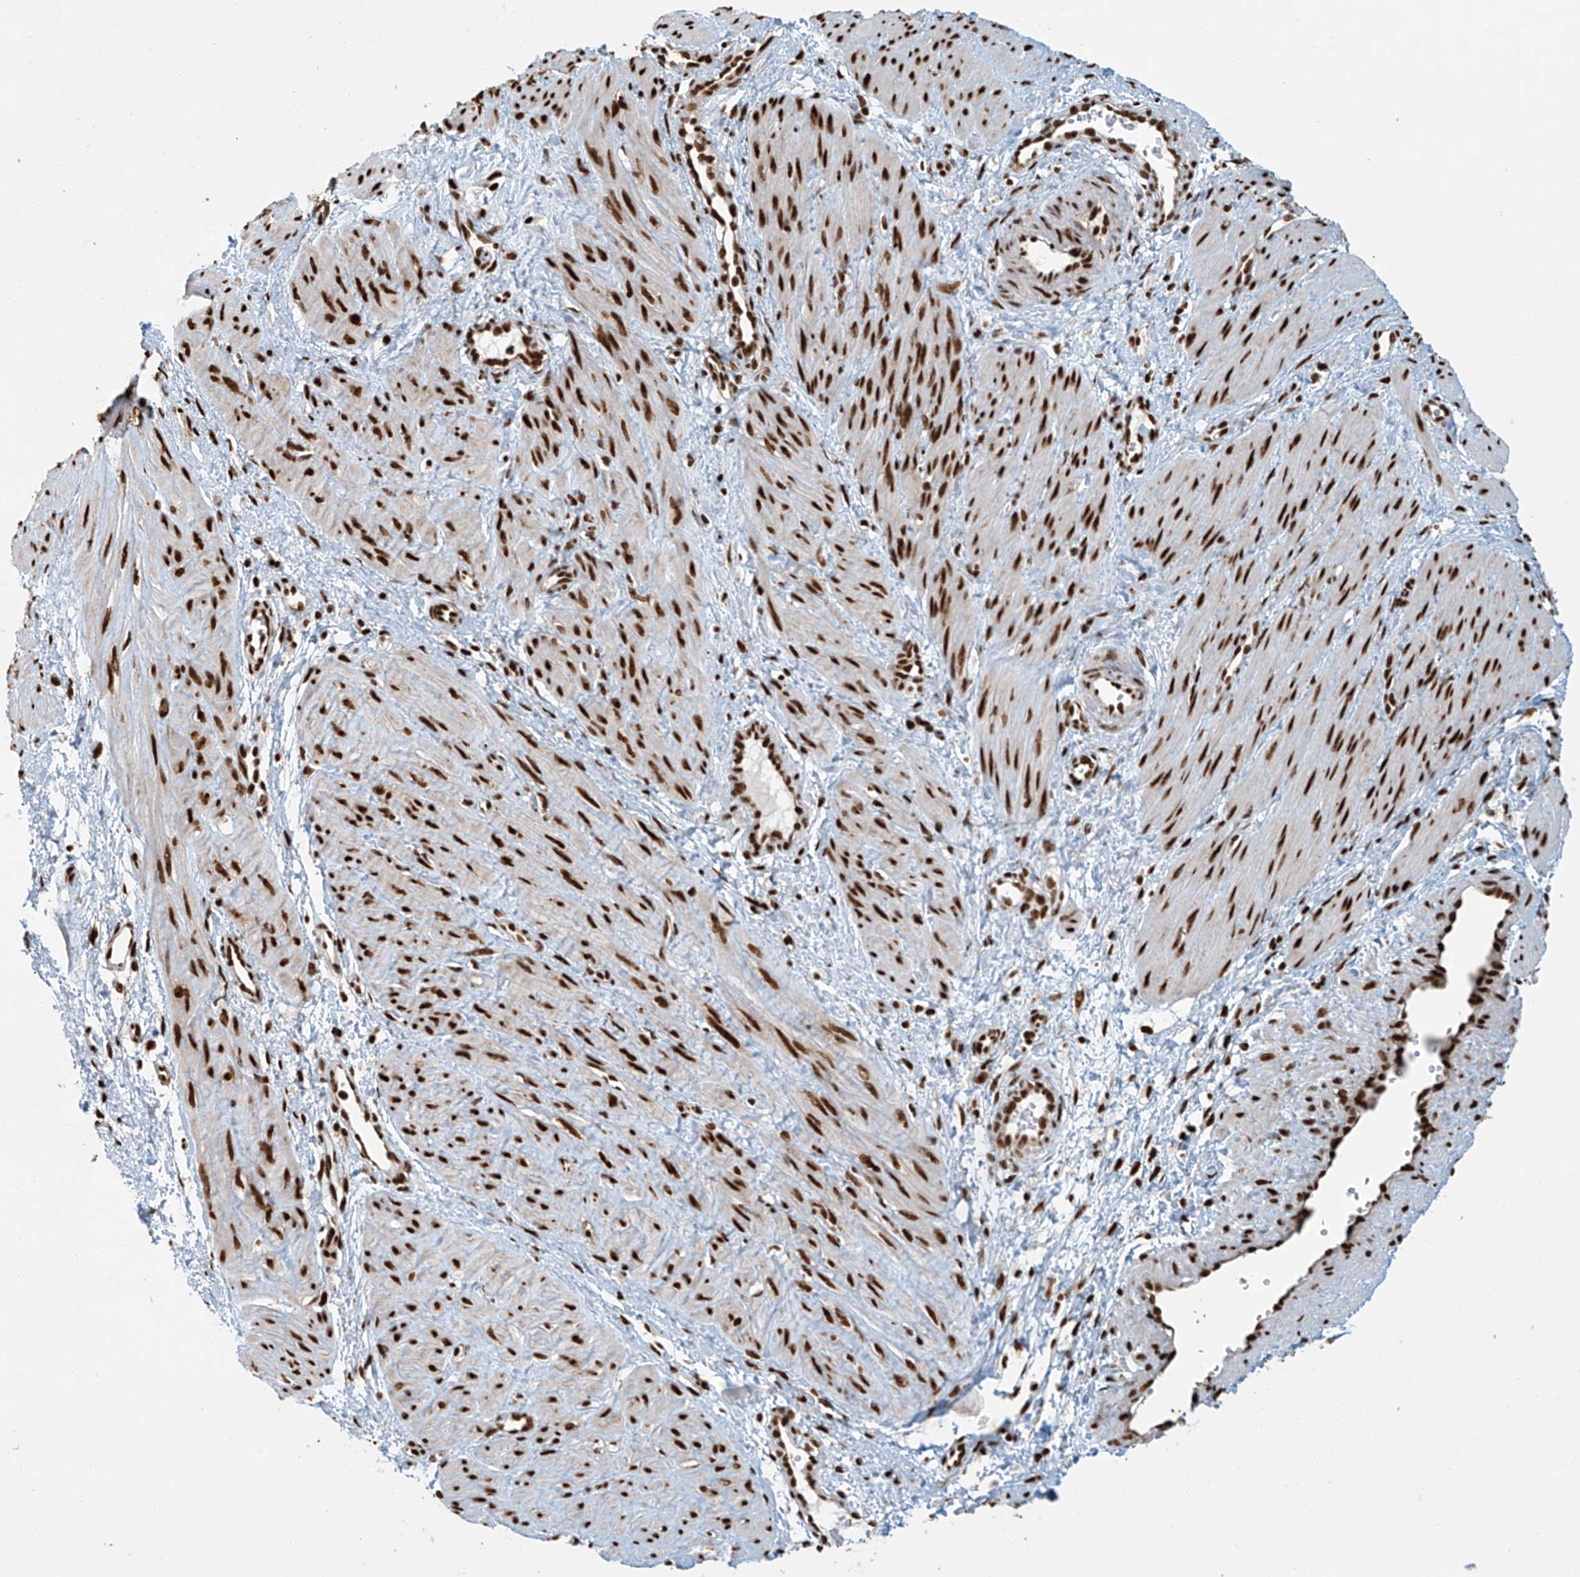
{"staining": {"intensity": "strong", "quantity": ">75%", "location": "nuclear"}, "tissue": "smooth muscle", "cell_type": "Smooth muscle cells", "image_type": "normal", "snomed": [{"axis": "morphology", "description": "Normal tissue, NOS"}, {"axis": "topography", "description": "Endometrium"}], "caption": "A high-resolution image shows immunohistochemistry (IHC) staining of unremarkable smooth muscle, which shows strong nuclear positivity in about >75% of smooth muscle cells.", "gene": "FAM193B", "patient": {"sex": "female", "age": 33}}